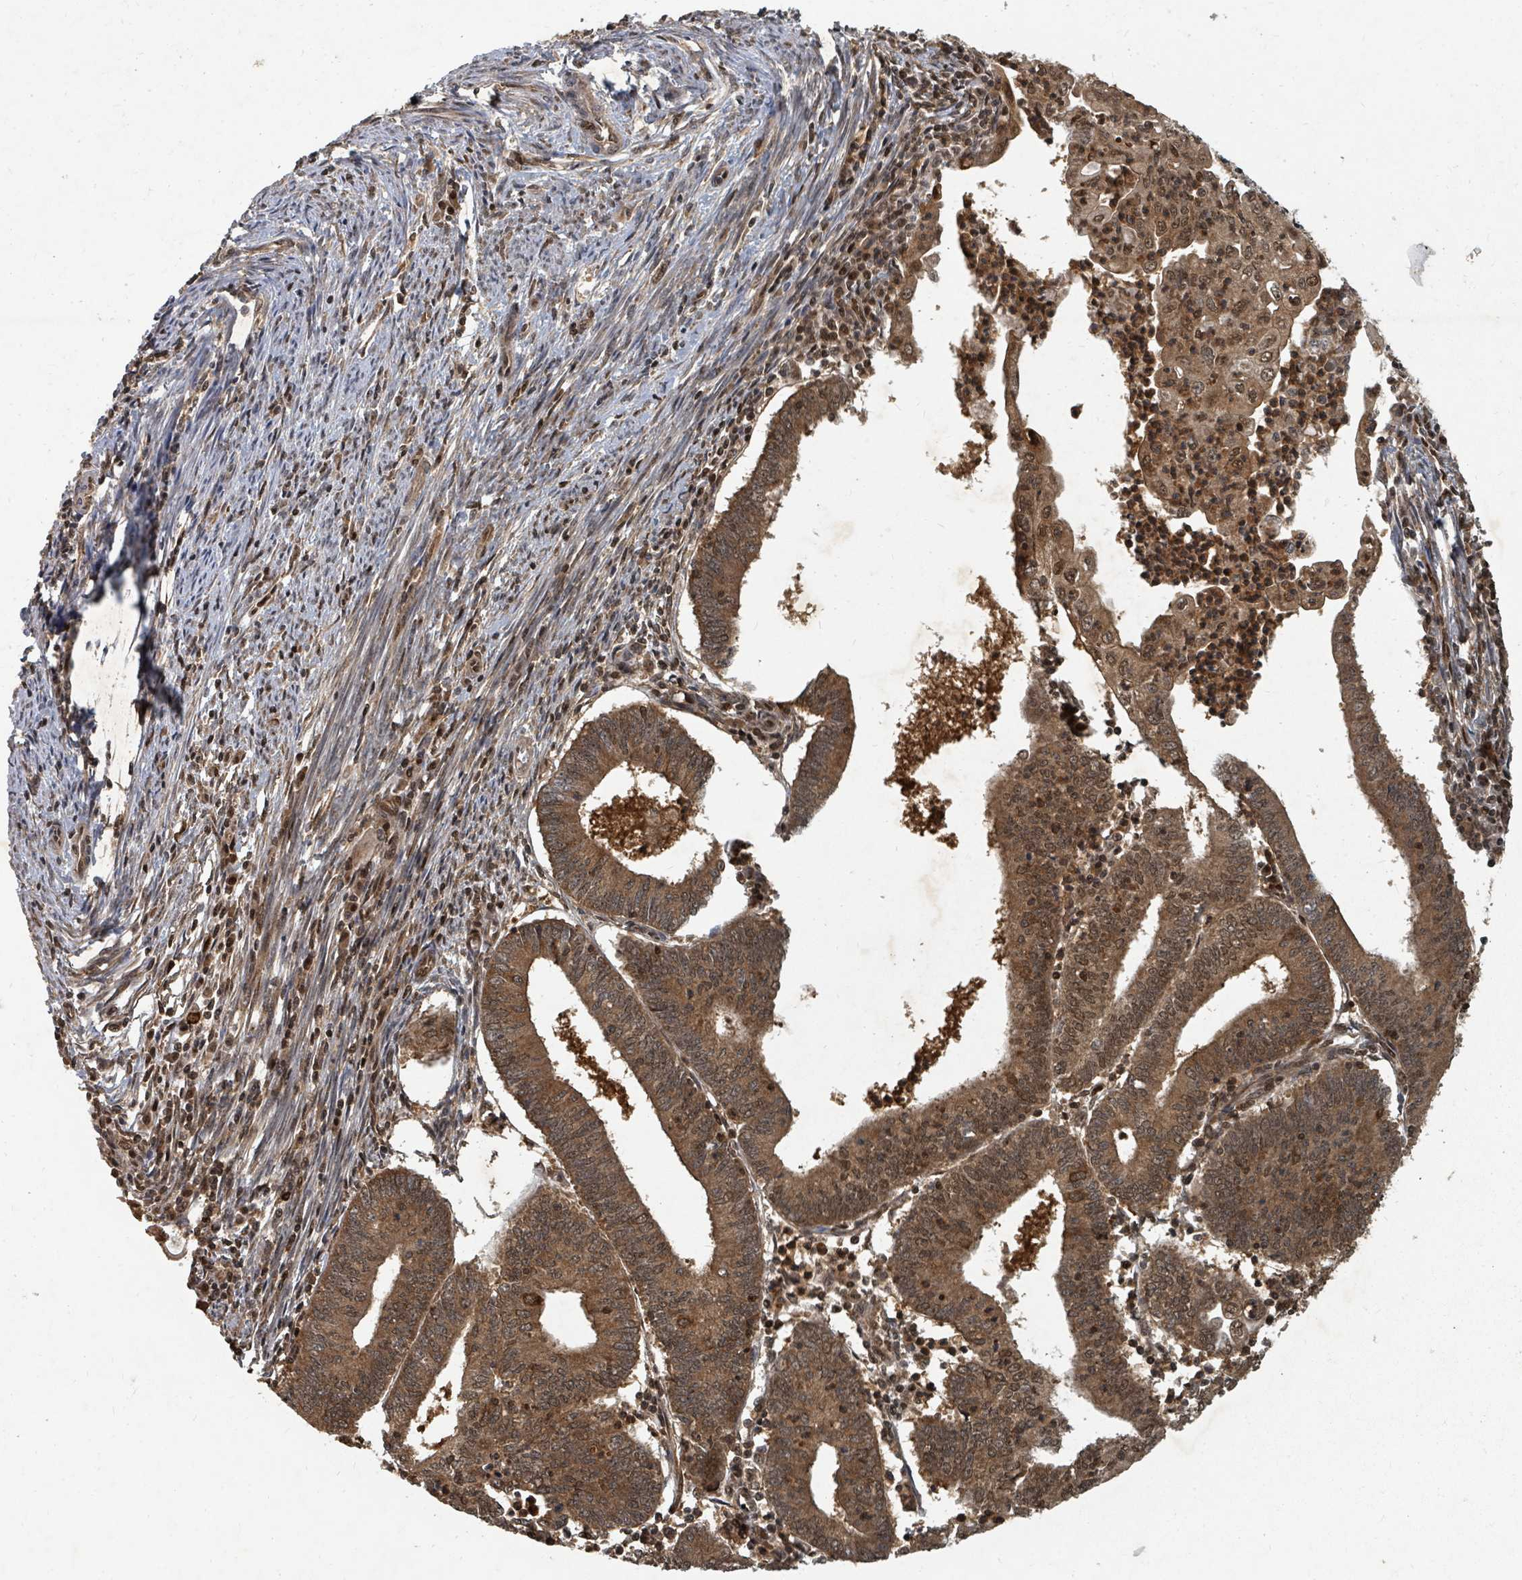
{"staining": {"intensity": "strong", "quantity": ">75%", "location": "cytoplasmic/membranous,nuclear"}, "tissue": "endometrial cancer", "cell_type": "Tumor cells", "image_type": "cancer", "snomed": [{"axis": "morphology", "description": "Adenocarcinoma, NOS"}, {"axis": "topography", "description": "Endometrium"}], "caption": "A photomicrograph showing strong cytoplasmic/membranous and nuclear expression in approximately >75% of tumor cells in endometrial cancer, as visualized by brown immunohistochemical staining.", "gene": "KDM4E", "patient": {"sex": "female", "age": 60}}